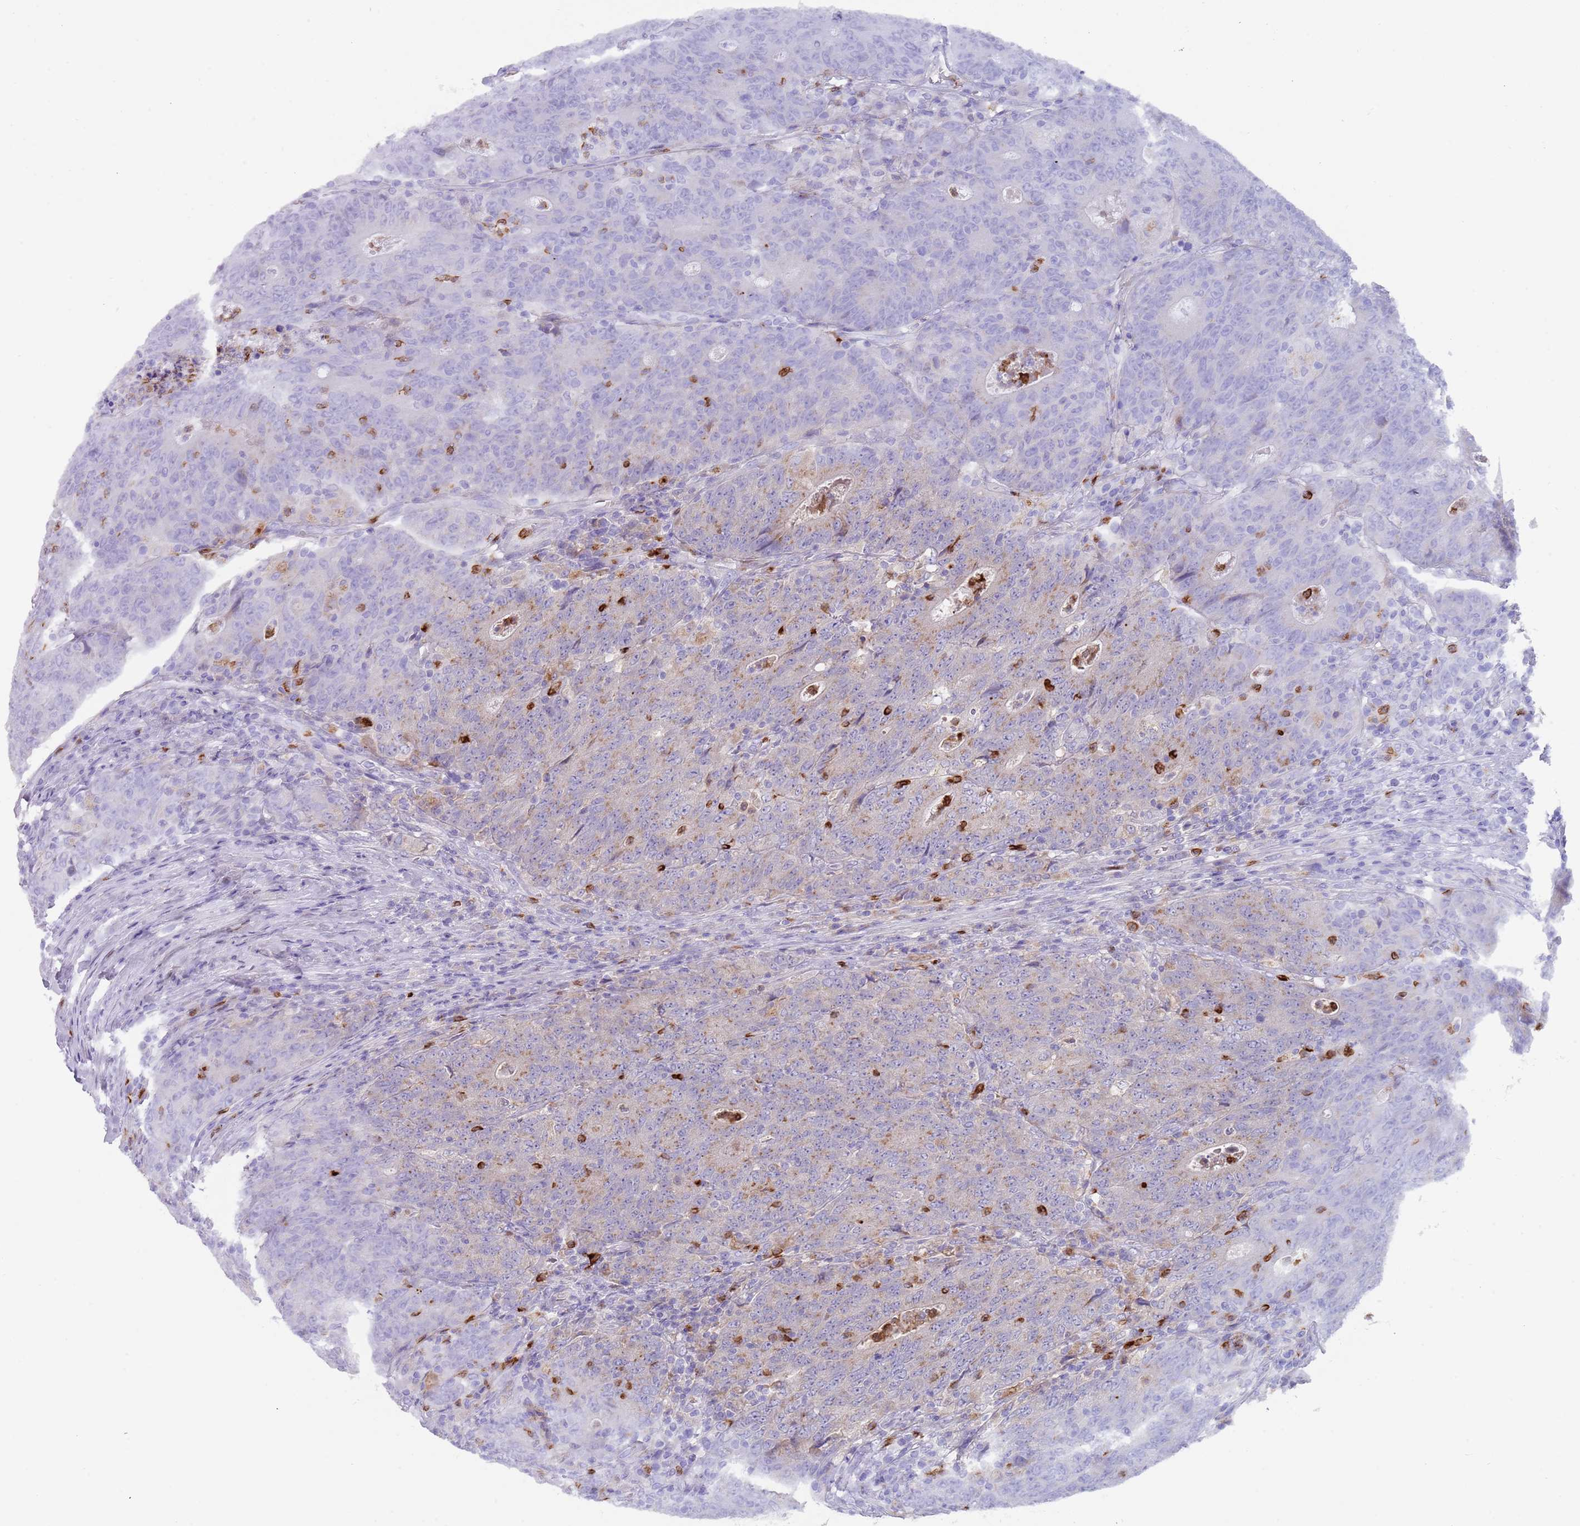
{"staining": {"intensity": "weak", "quantity": "<25%", "location": "cytoplasmic/membranous"}, "tissue": "colorectal cancer", "cell_type": "Tumor cells", "image_type": "cancer", "snomed": [{"axis": "morphology", "description": "Adenocarcinoma, NOS"}, {"axis": "topography", "description": "Colon"}], "caption": "The immunohistochemistry histopathology image has no significant staining in tumor cells of colorectal adenocarcinoma tissue.", "gene": "TMEM251", "patient": {"sex": "female", "age": 75}}